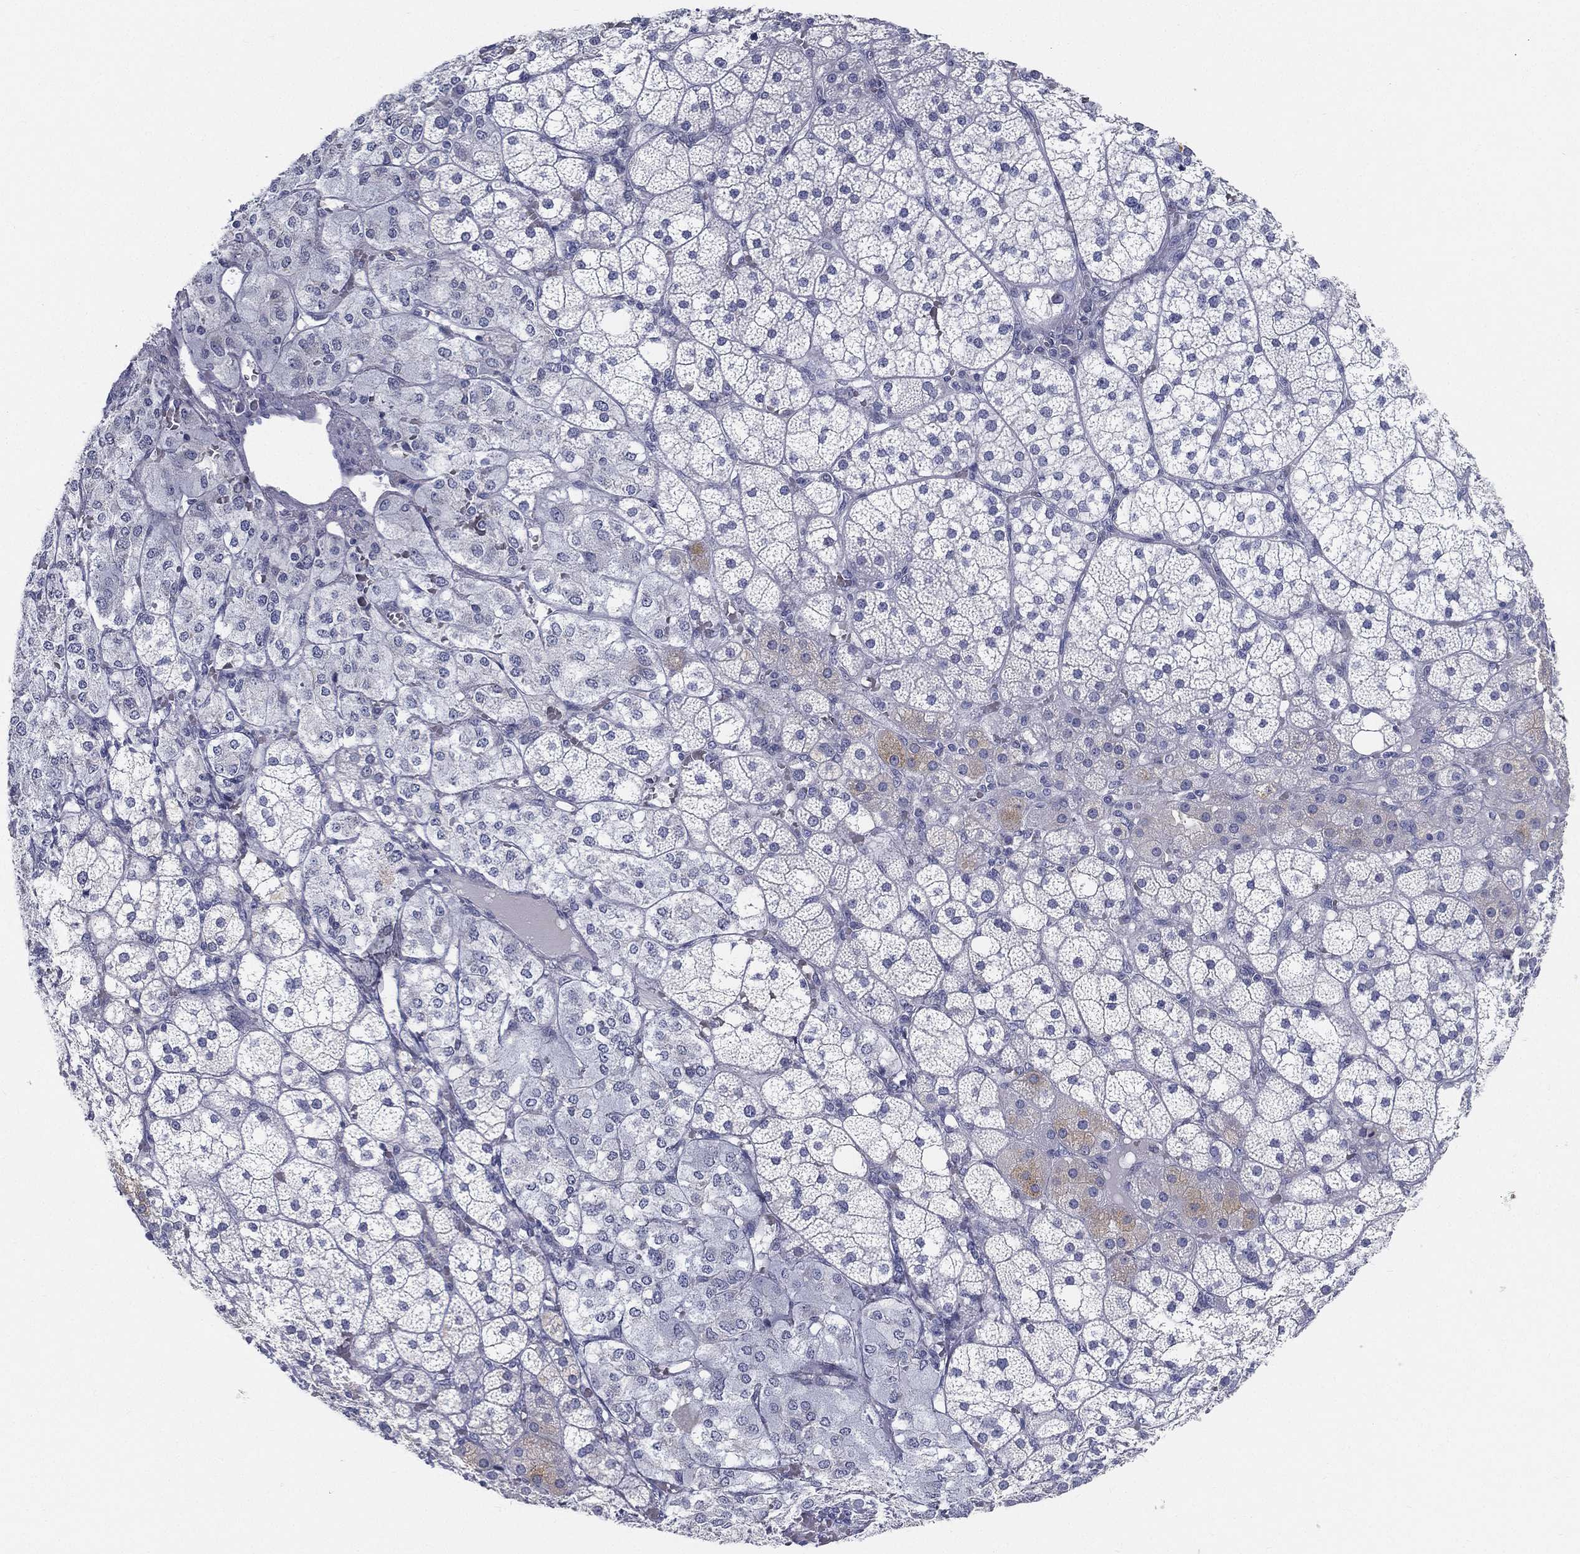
{"staining": {"intensity": "negative", "quantity": "none", "location": "none"}, "tissue": "adrenal gland", "cell_type": "Glandular cells", "image_type": "normal", "snomed": [{"axis": "morphology", "description": "Normal tissue, NOS"}, {"axis": "topography", "description": "Adrenal gland"}], "caption": "Immunohistochemistry of normal adrenal gland shows no expression in glandular cells. Nuclei are stained in blue.", "gene": "STS", "patient": {"sex": "male", "age": 53}}